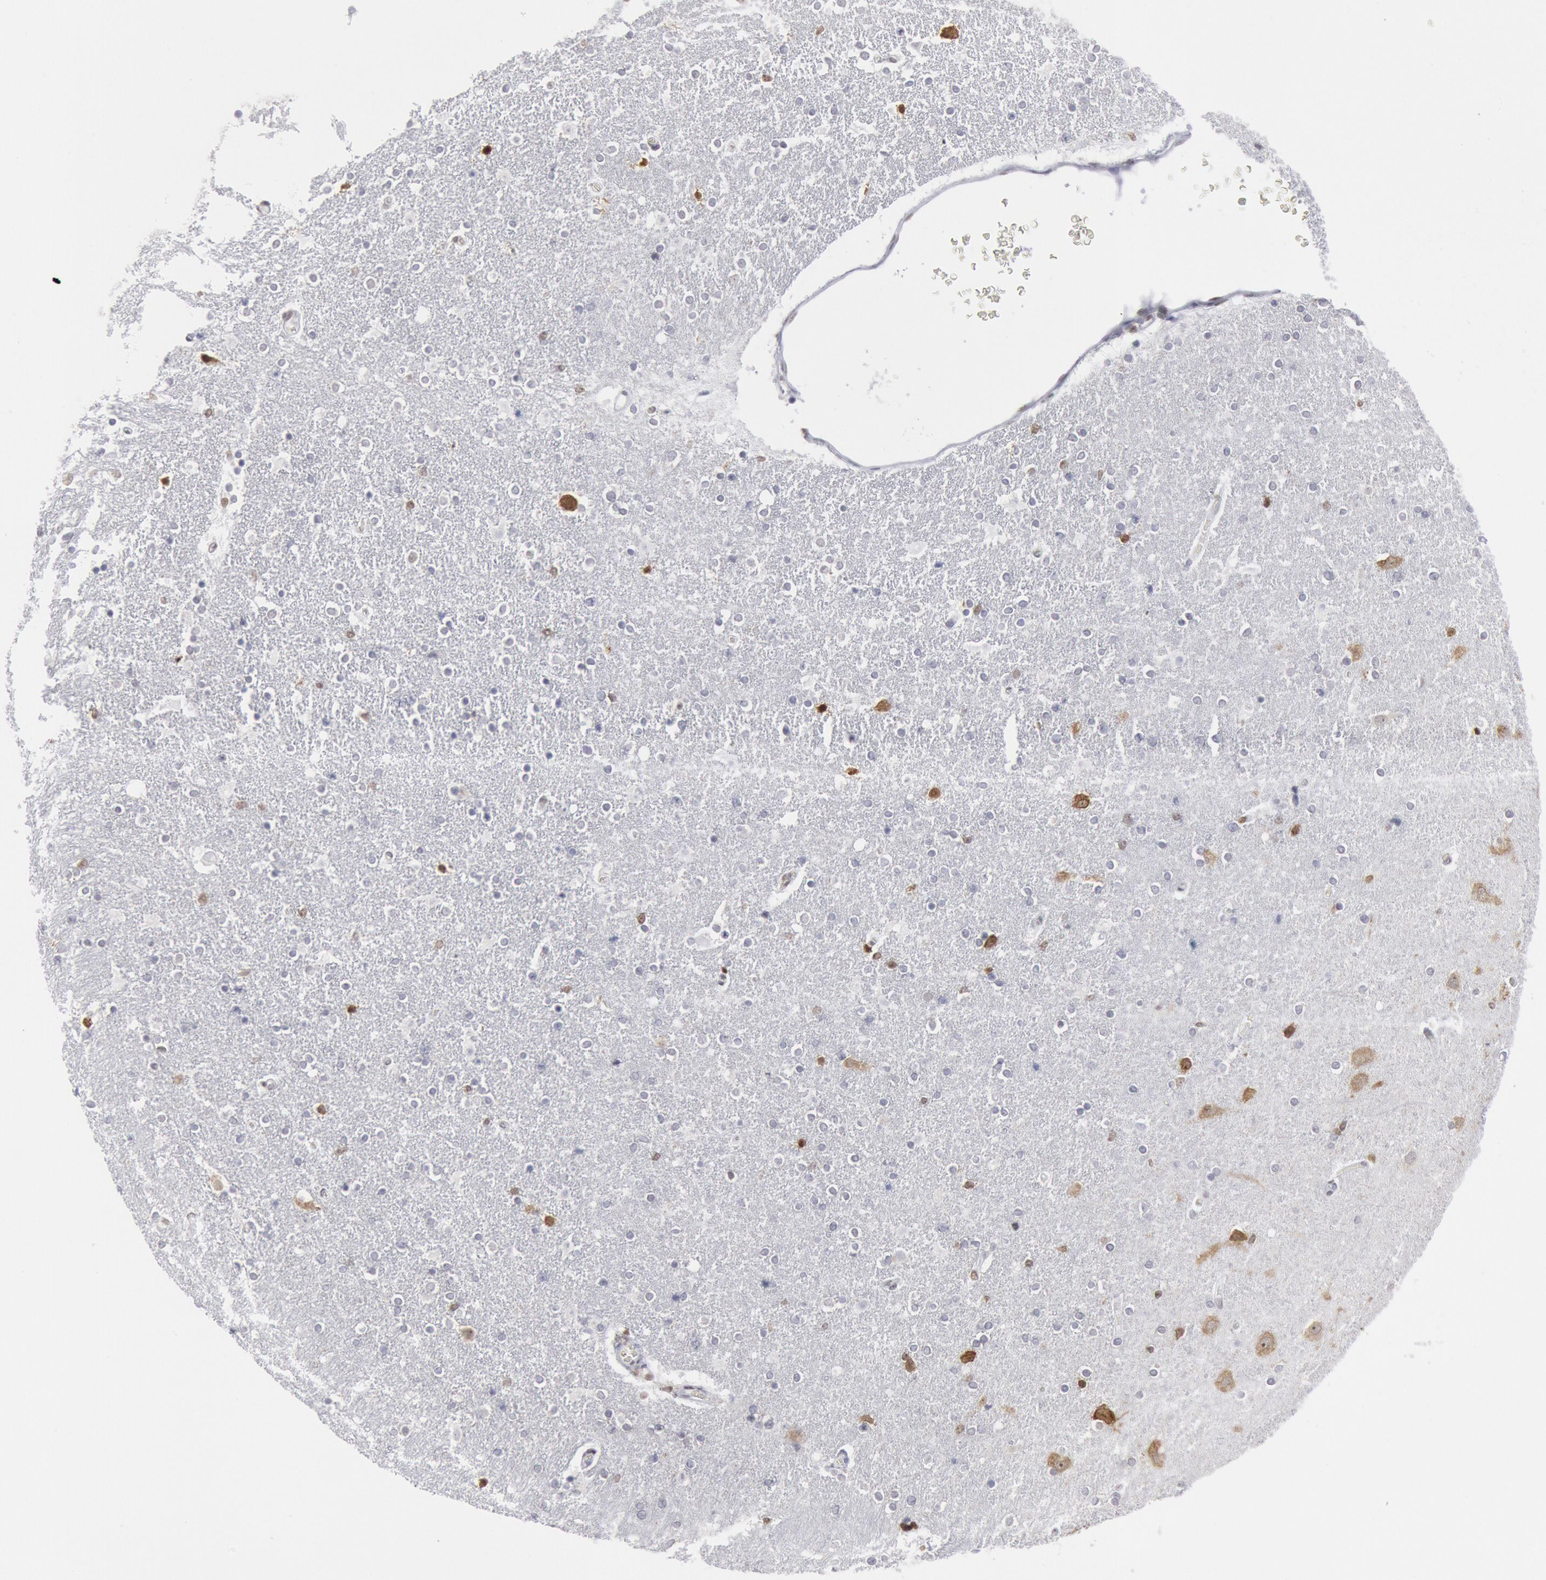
{"staining": {"intensity": "moderate", "quantity": "<25%", "location": "nuclear"}, "tissue": "caudate", "cell_type": "Glial cells", "image_type": "normal", "snomed": [{"axis": "morphology", "description": "Normal tissue, NOS"}, {"axis": "topography", "description": "Lateral ventricle wall"}], "caption": "This micrograph displays normal caudate stained with immunohistochemistry (IHC) to label a protein in brown. The nuclear of glial cells show moderate positivity for the protein. Nuclei are counter-stained blue.", "gene": "SUB1", "patient": {"sex": "female", "age": 54}}